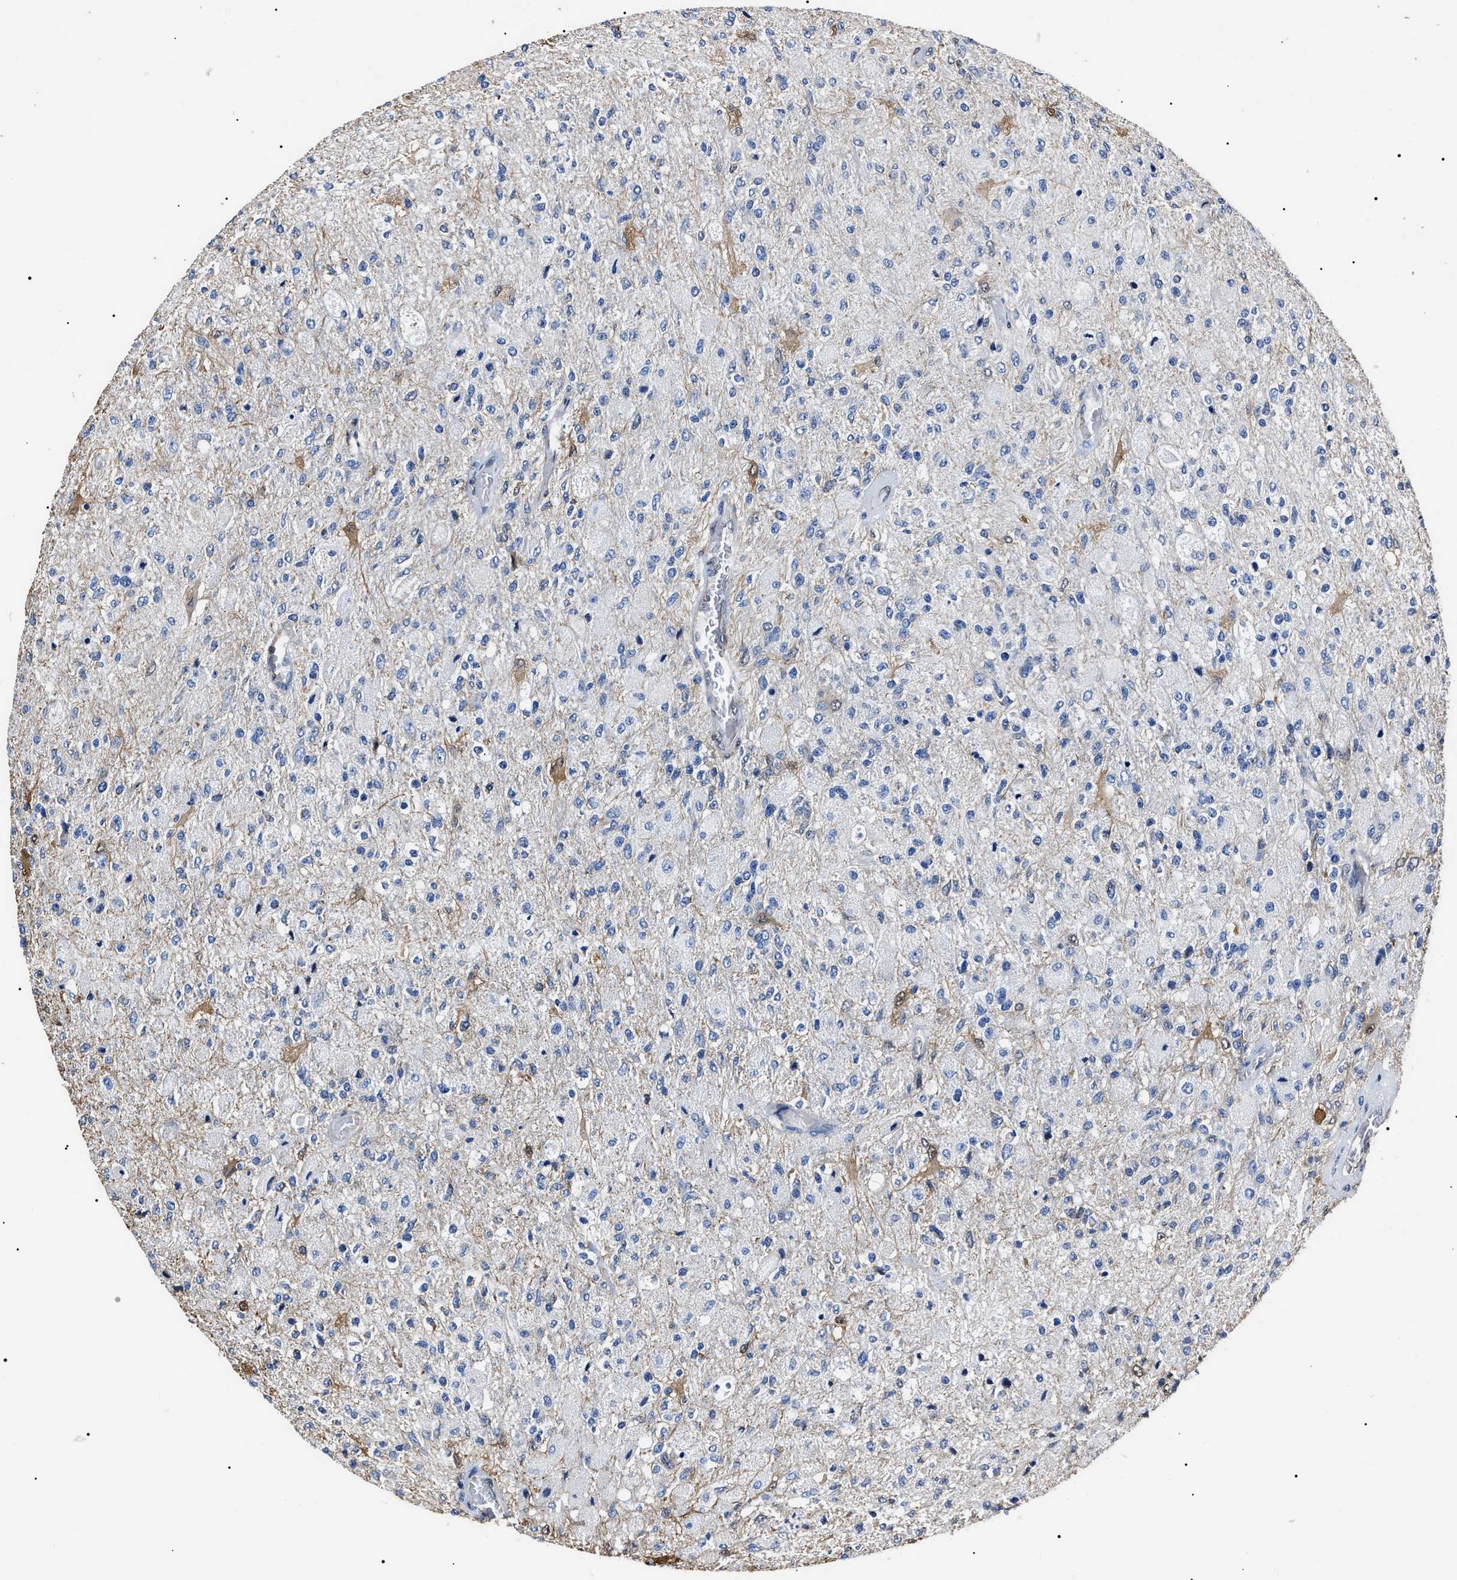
{"staining": {"intensity": "negative", "quantity": "none", "location": "none"}, "tissue": "glioma", "cell_type": "Tumor cells", "image_type": "cancer", "snomed": [{"axis": "morphology", "description": "Normal tissue, NOS"}, {"axis": "morphology", "description": "Glioma, malignant, High grade"}, {"axis": "topography", "description": "Cerebral cortex"}], "caption": "Protein analysis of glioma demonstrates no significant staining in tumor cells.", "gene": "ALDH1A1", "patient": {"sex": "male", "age": 77}}